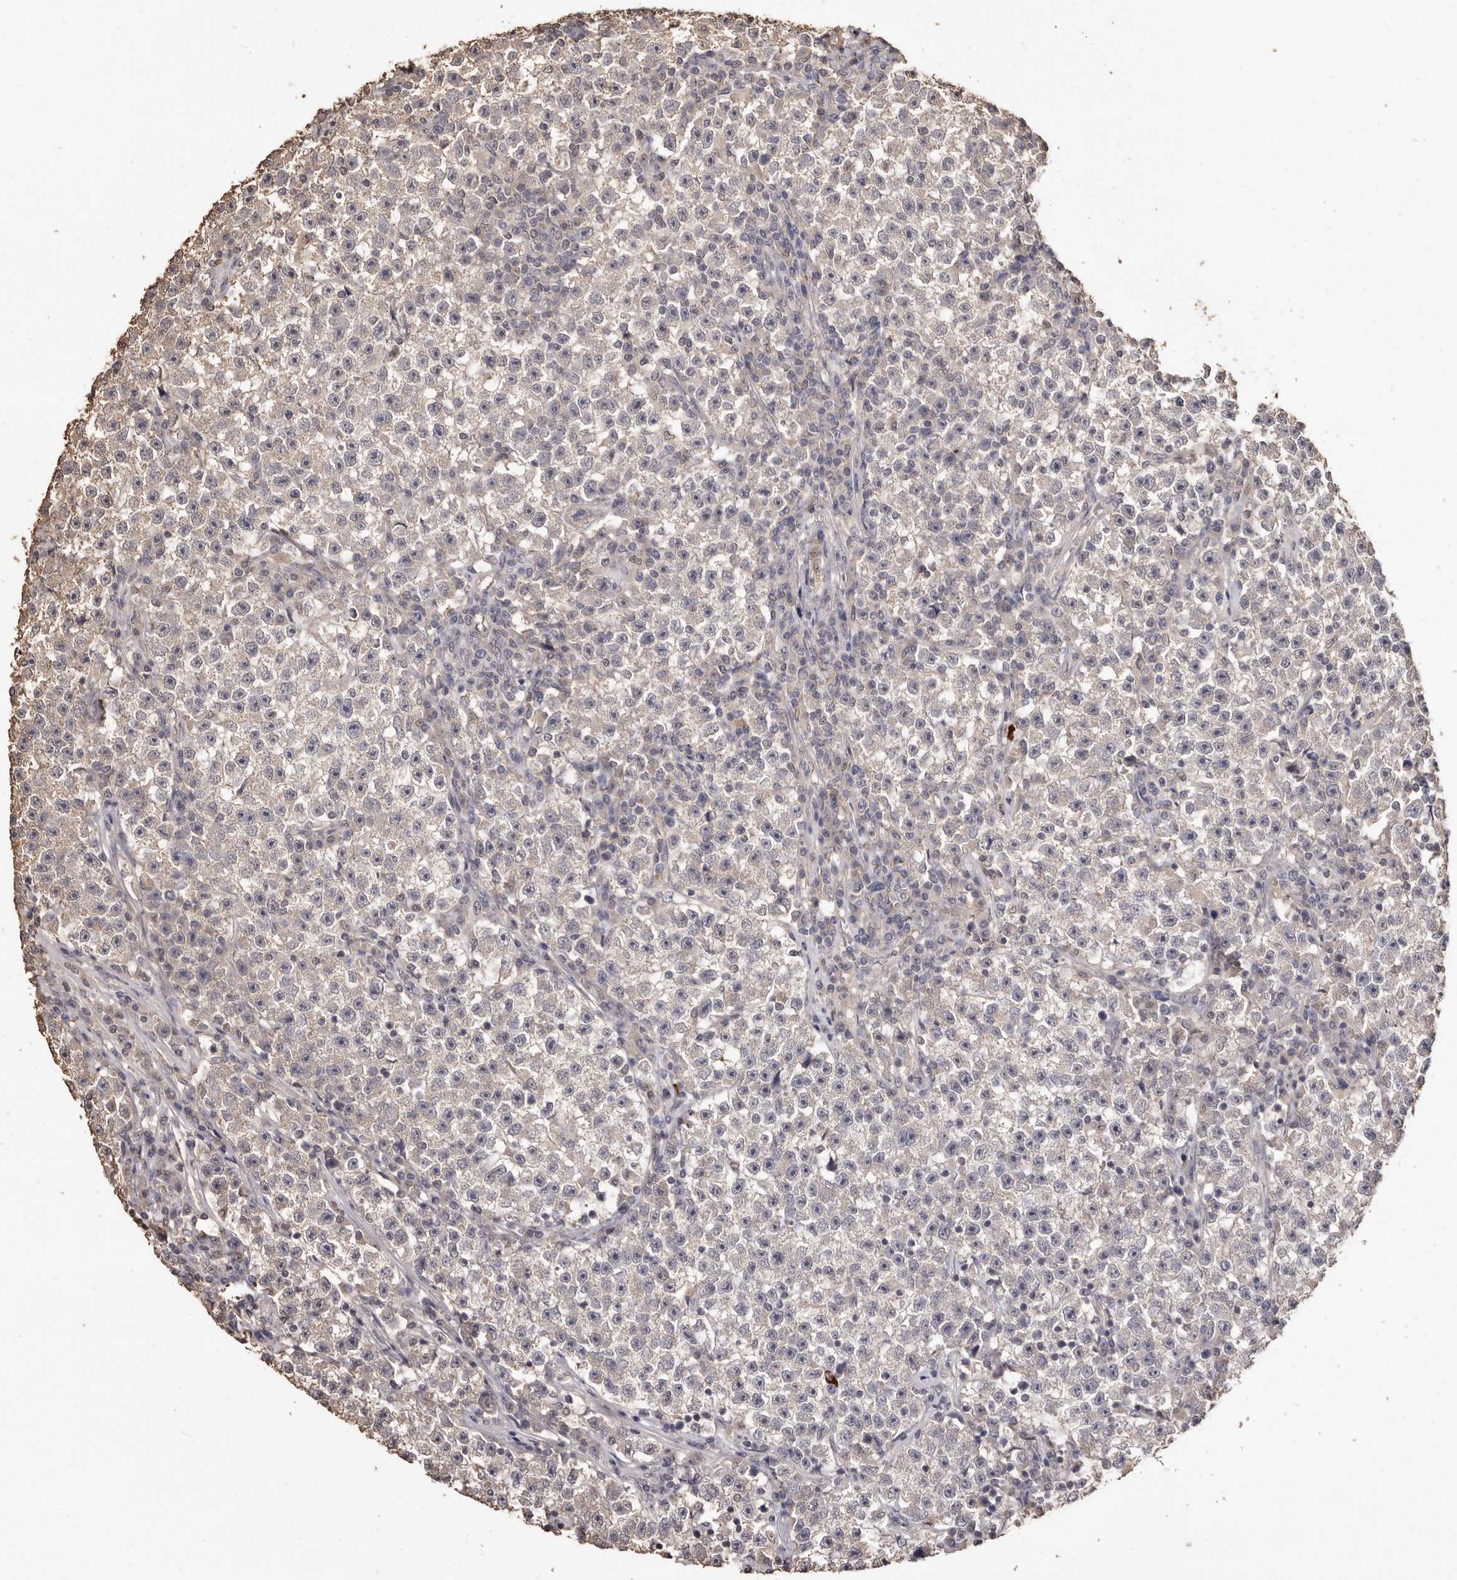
{"staining": {"intensity": "negative", "quantity": "none", "location": "none"}, "tissue": "testis cancer", "cell_type": "Tumor cells", "image_type": "cancer", "snomed": [{"axis": "morphology", "description": "Seminoma, NOS"}, {"axis": "topography", "description": "Testis"}], "caption": "Tumor cells are negative for protein expression in human seminoma (testis).", "gene": "INAVA", "patient": {"sex": "male", "age": 22}}